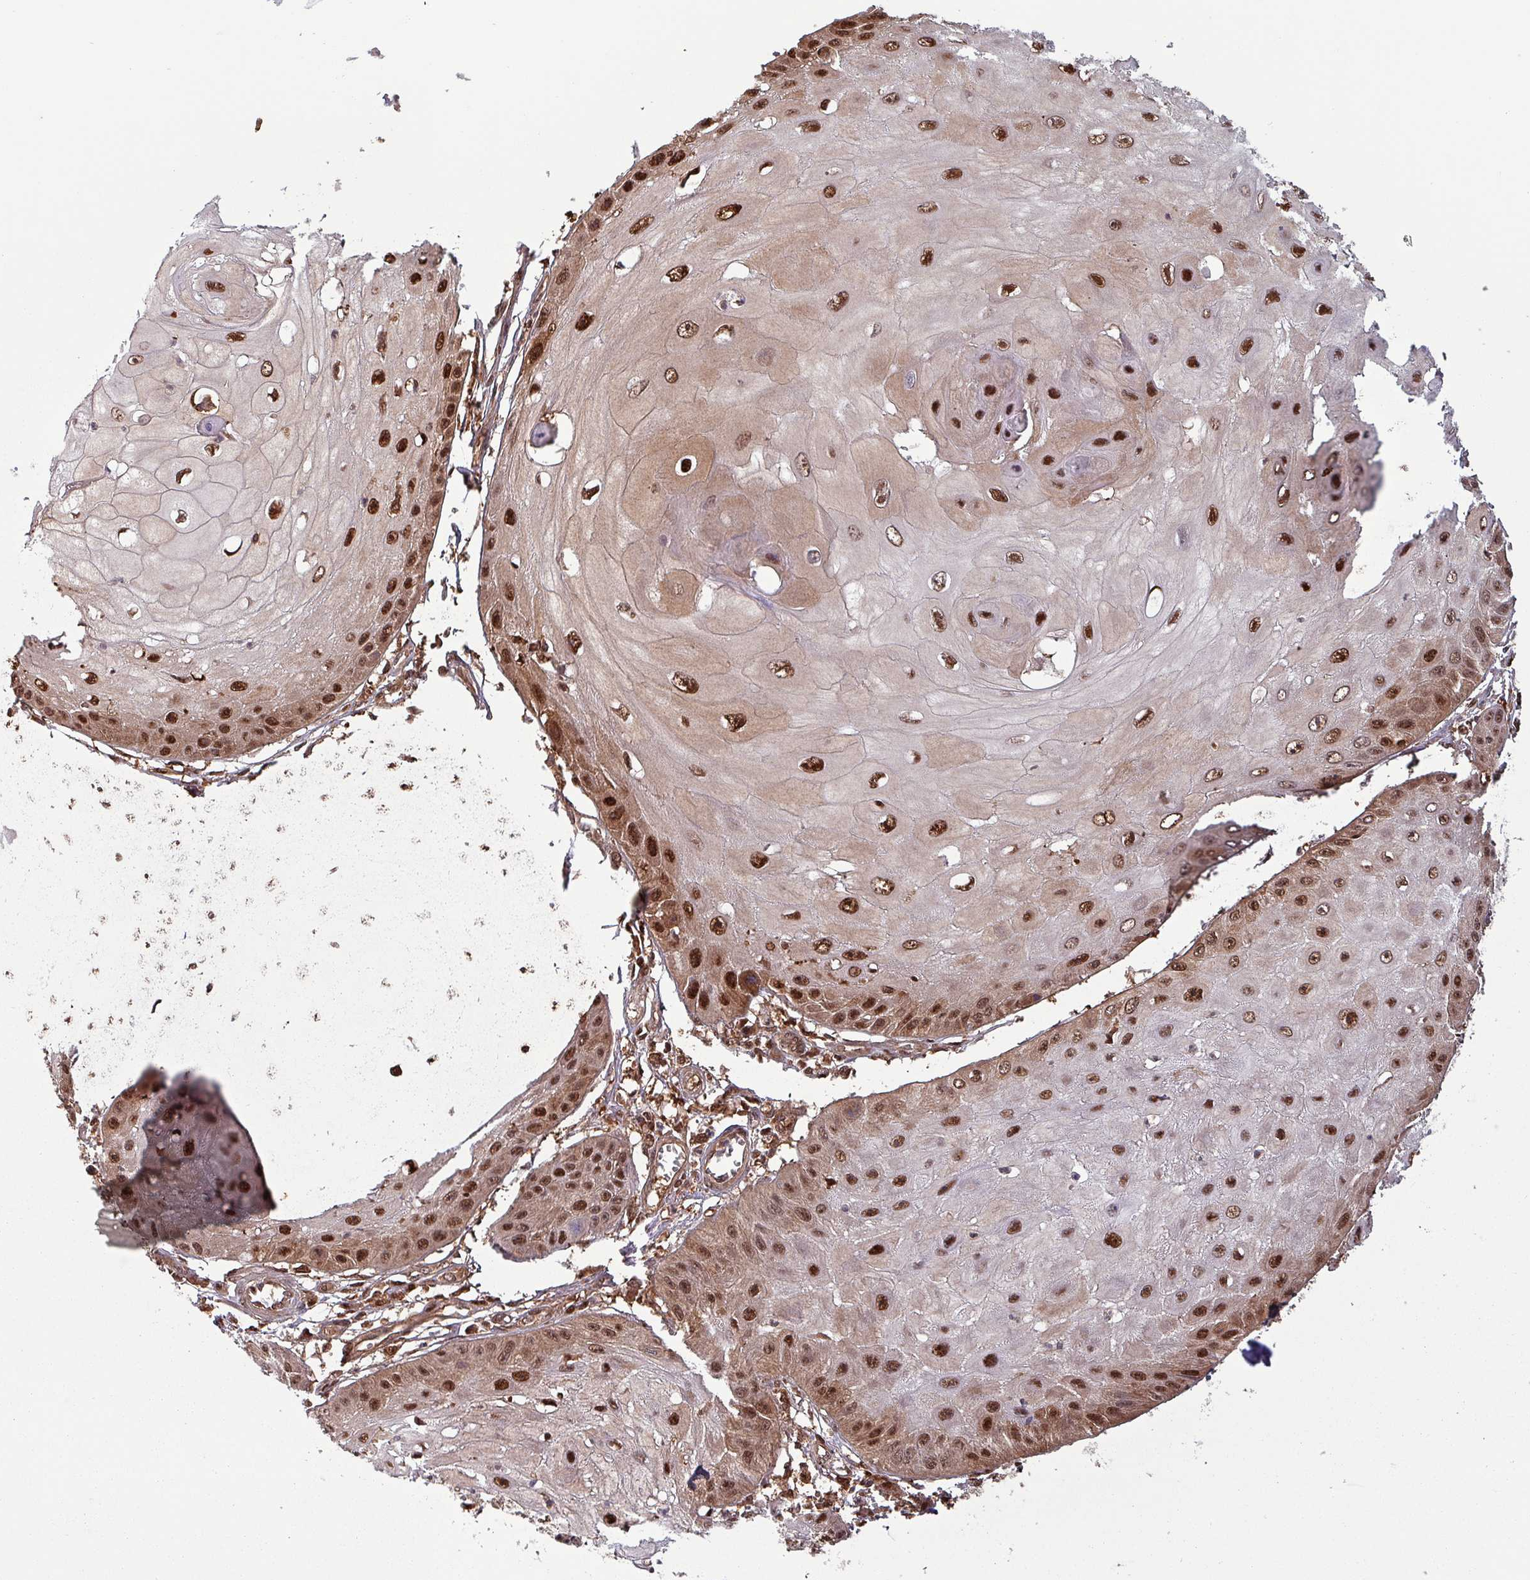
{"staining": {"intensity": "strong", "quantity": ">75%", "location": "nuclear"}, "tissue": "skin cancer", "cell_type": "Tumor cells", "image_type": "cancer", "snomed": [{"axis": "morphology", "description": "Squamous cell carcinoma, NOS"}, {"axis": "topography", "description": "Skin"}], "caption": "A high amount of strong nuclear positivity is appreciated in approximately >75% of tumor cells in skin squamous cell carcinoma tissue.", "gene": "PSMB8", "patient": {"sex": "male", "age": 70}}